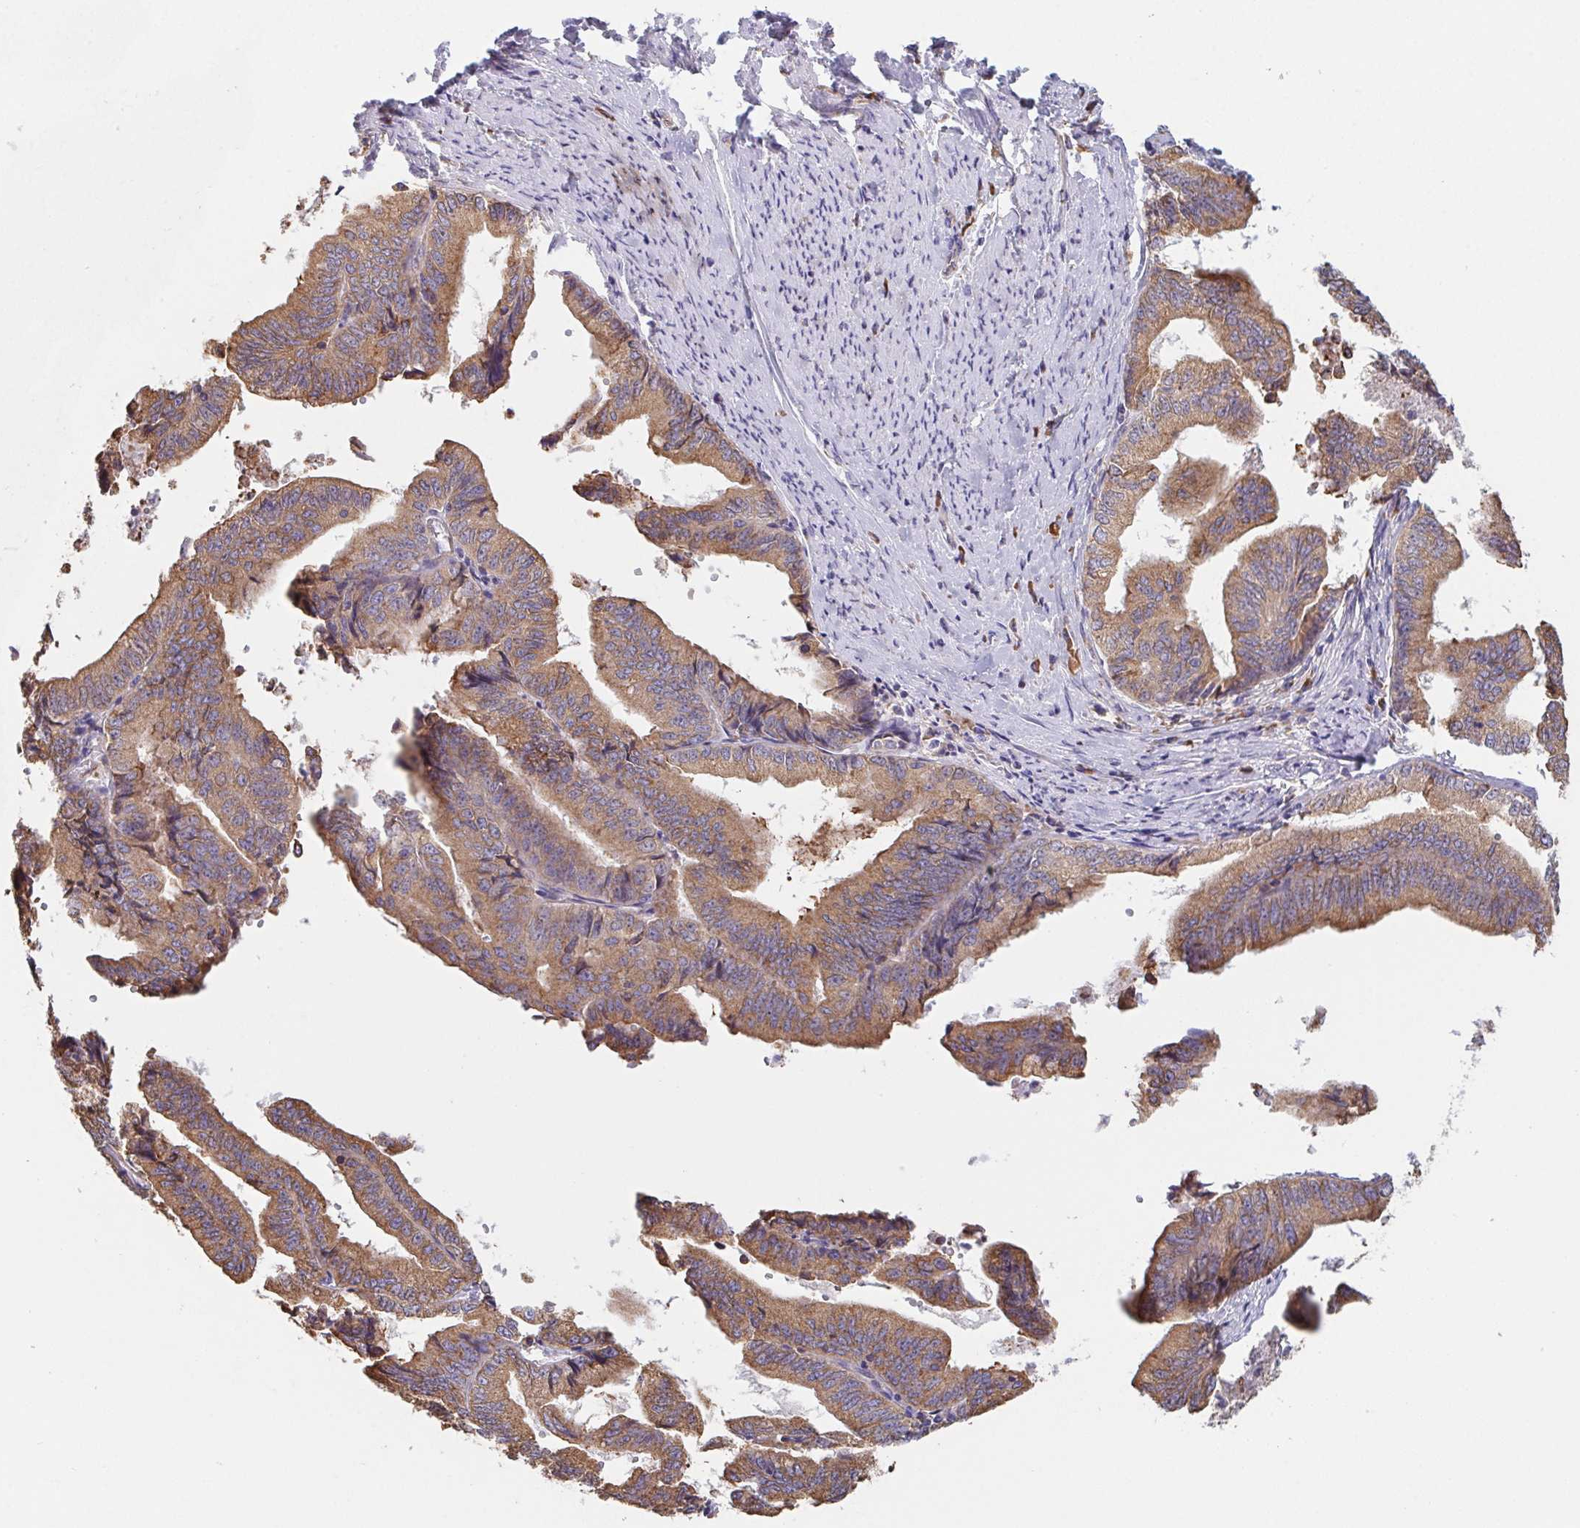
{"staining": {"intensity": "moderate", "quantity": ">75%", "location": "cytoplasmic/membranous"}, "tissue": "endometrial cancer", "cell_type": "Tumor cells", "image_type": "cancer", "snomed": [{"axis": "morphology", "description": "Adenocarcinoma, NOS"}, {"axis": "topography", "description": "Endometrium"}], "caption": "There is medium levels of moderate cytoplasmic/membranous expression in tumor cells of endometrial adenocarcinoma, as demonstrated by immunohistochemical staining (brown color).", "gene": "ADAM8", "patient": {"sex": "female", "age": 65}}